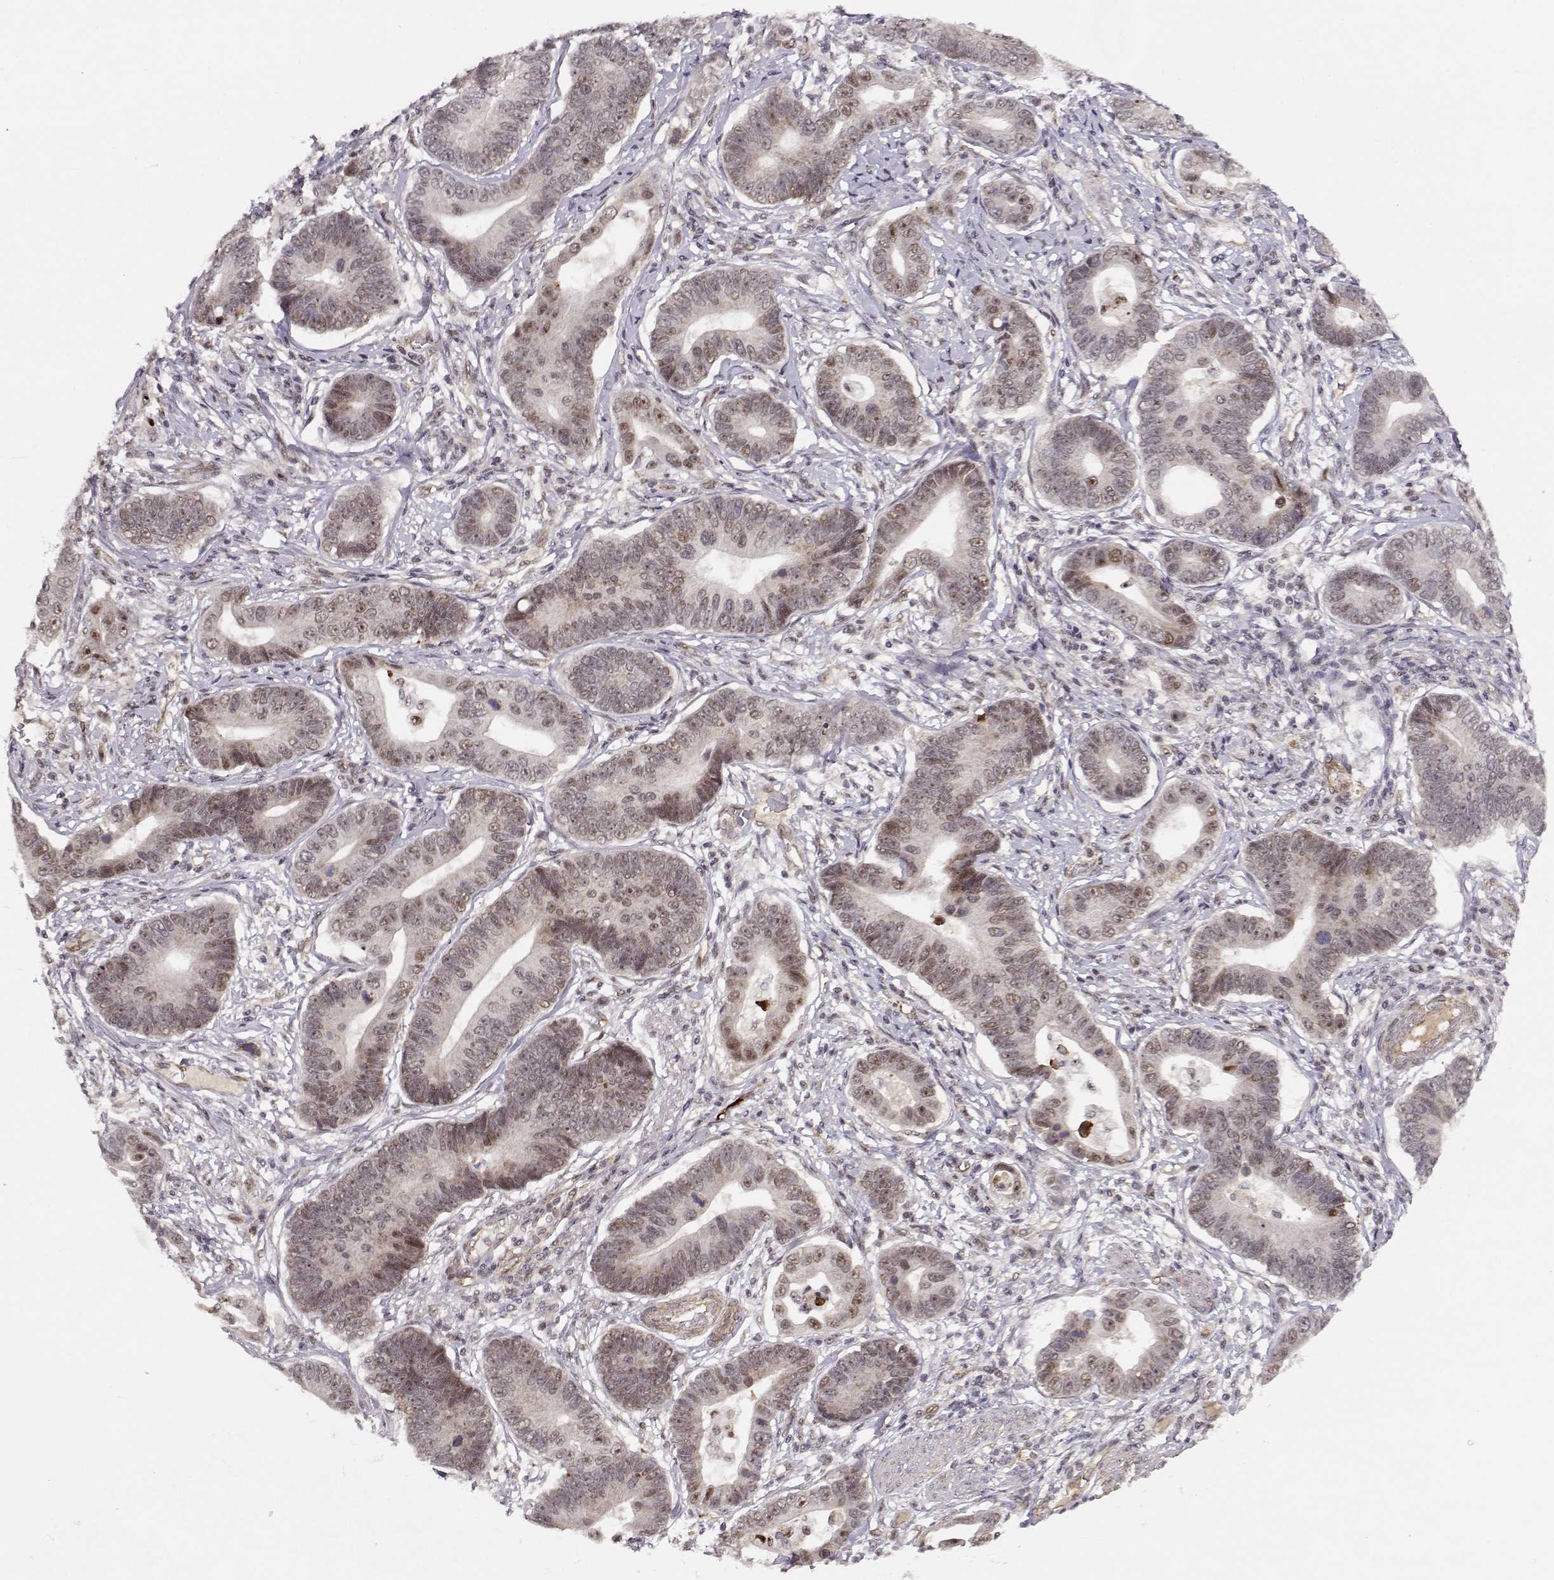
{"staining": {"intensity": "weak", "quantity": "25%-75%", "location": "nuclear"}, "tissue": "stomach cancer", "cell_type": "Tumor cells", "image_type": "cancer", "snomed": [{"axis": "morphology", "description": "Adenocarcinoma, NOS"}, {"axis": "topography", "description": "Stomach"}], "caption": "Protein analysis of stomach cancer (adenocarcinoma) tissue shows weak nuclear expression in approximately 25%-75% of tumor cells. (IHC, brightfield microscopy, high magnification).", "gene": "CIR1", "patient": {"sex": "male", "age": 84}}